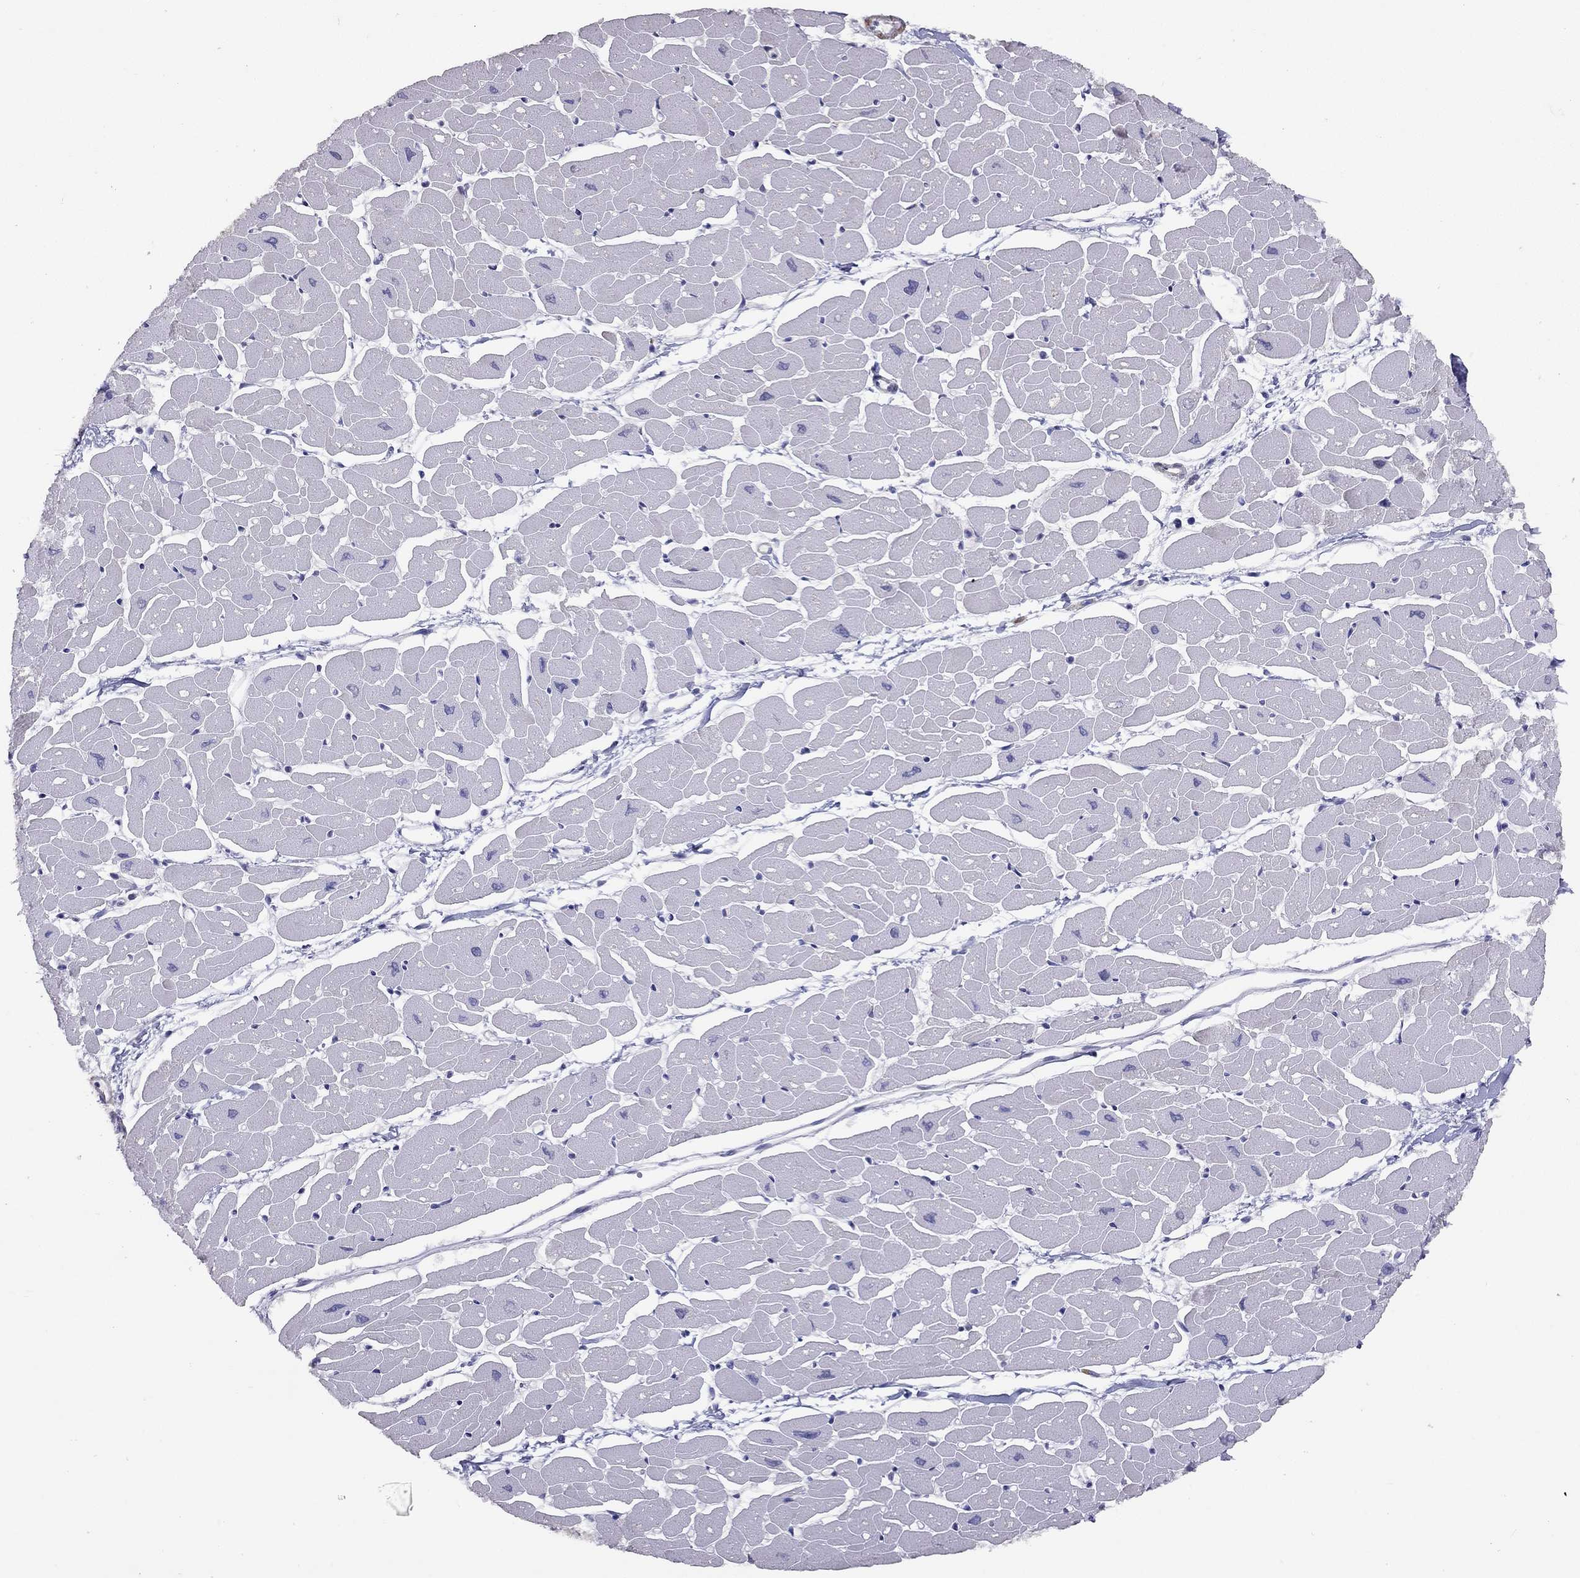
{"staining": {"intensity": "negative", "quantity": "none", "location": "none"}, "tissue": "heart muscle", "cell_type": "Cardiomyocytes", "image_type": "normal", "snomed": [{"axis": "morphology", "description": "Normal tissue, NOS"}, {"axis": "topography", "description": "Heart"}], "caption": "This is an immunohistochemistry image of unremarkable human heart muscle. There is no positivity in cardiomyocytes.", "gene": "SYTL2", "patient": {"sex": "male", "age": 57}}